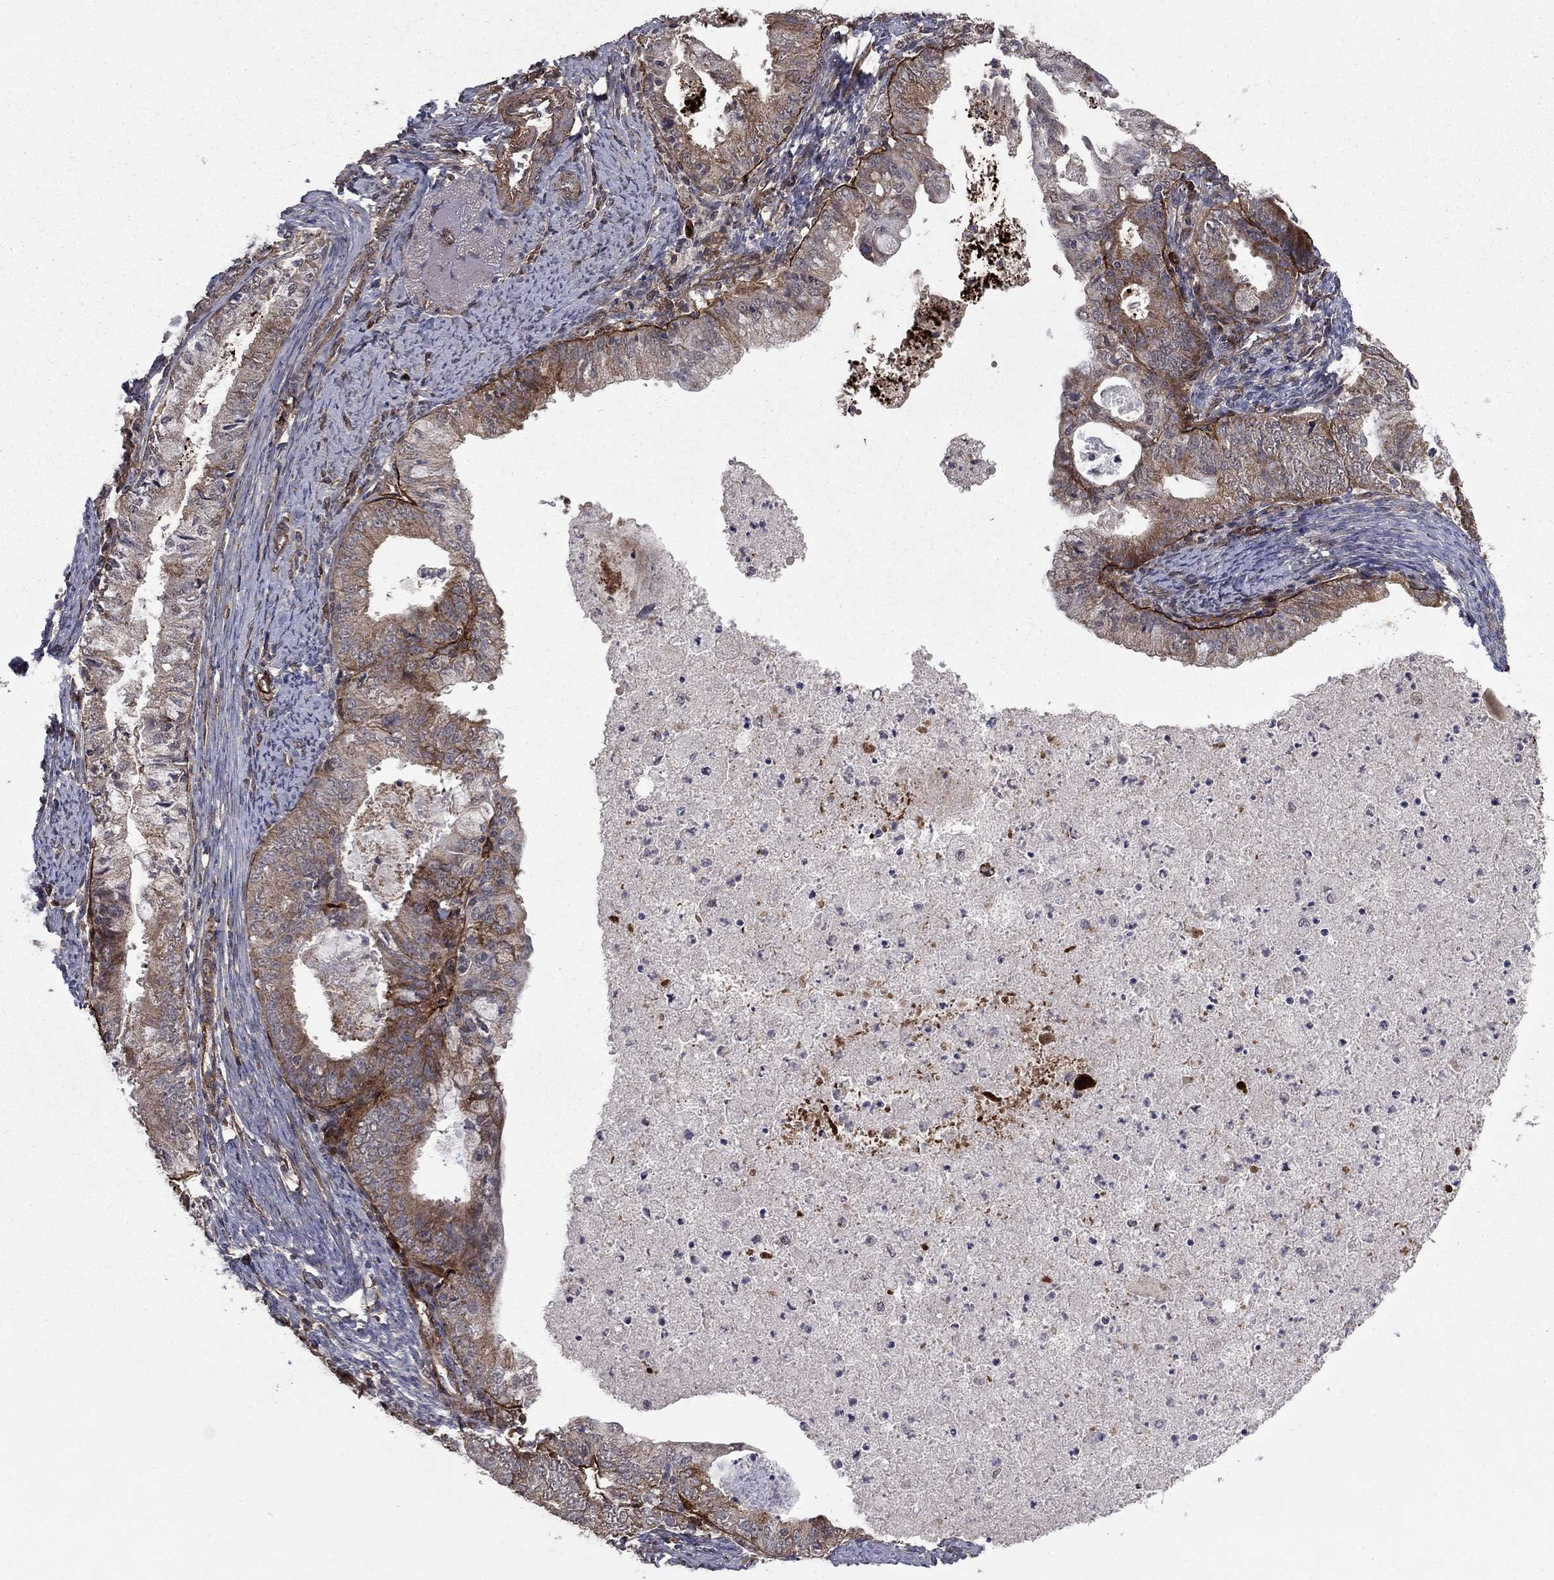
{"staining": {"intensity": "moderate", "quantity": ">75%", "location": "cytoplasmic/membranous"}, "tissue": "endometrial cancer", "cell_type": "Tumor cells", "image_type": "cancer", "snomed": [{"axis": "morphology", "description": "Adenocarcinoma, NOS"}, {"axis": "topography", "description": "Endometrium"}], "caption": "High-power microscopy captured an immunohistochemistry (IHC) image of adenocarcinoma (endometrial), revealing moderate cytoplasmic/membranous positivity in about >75% of tumor cells.", "gene": "COL18A1", "patient": {"sex": "female", "age": 57}}